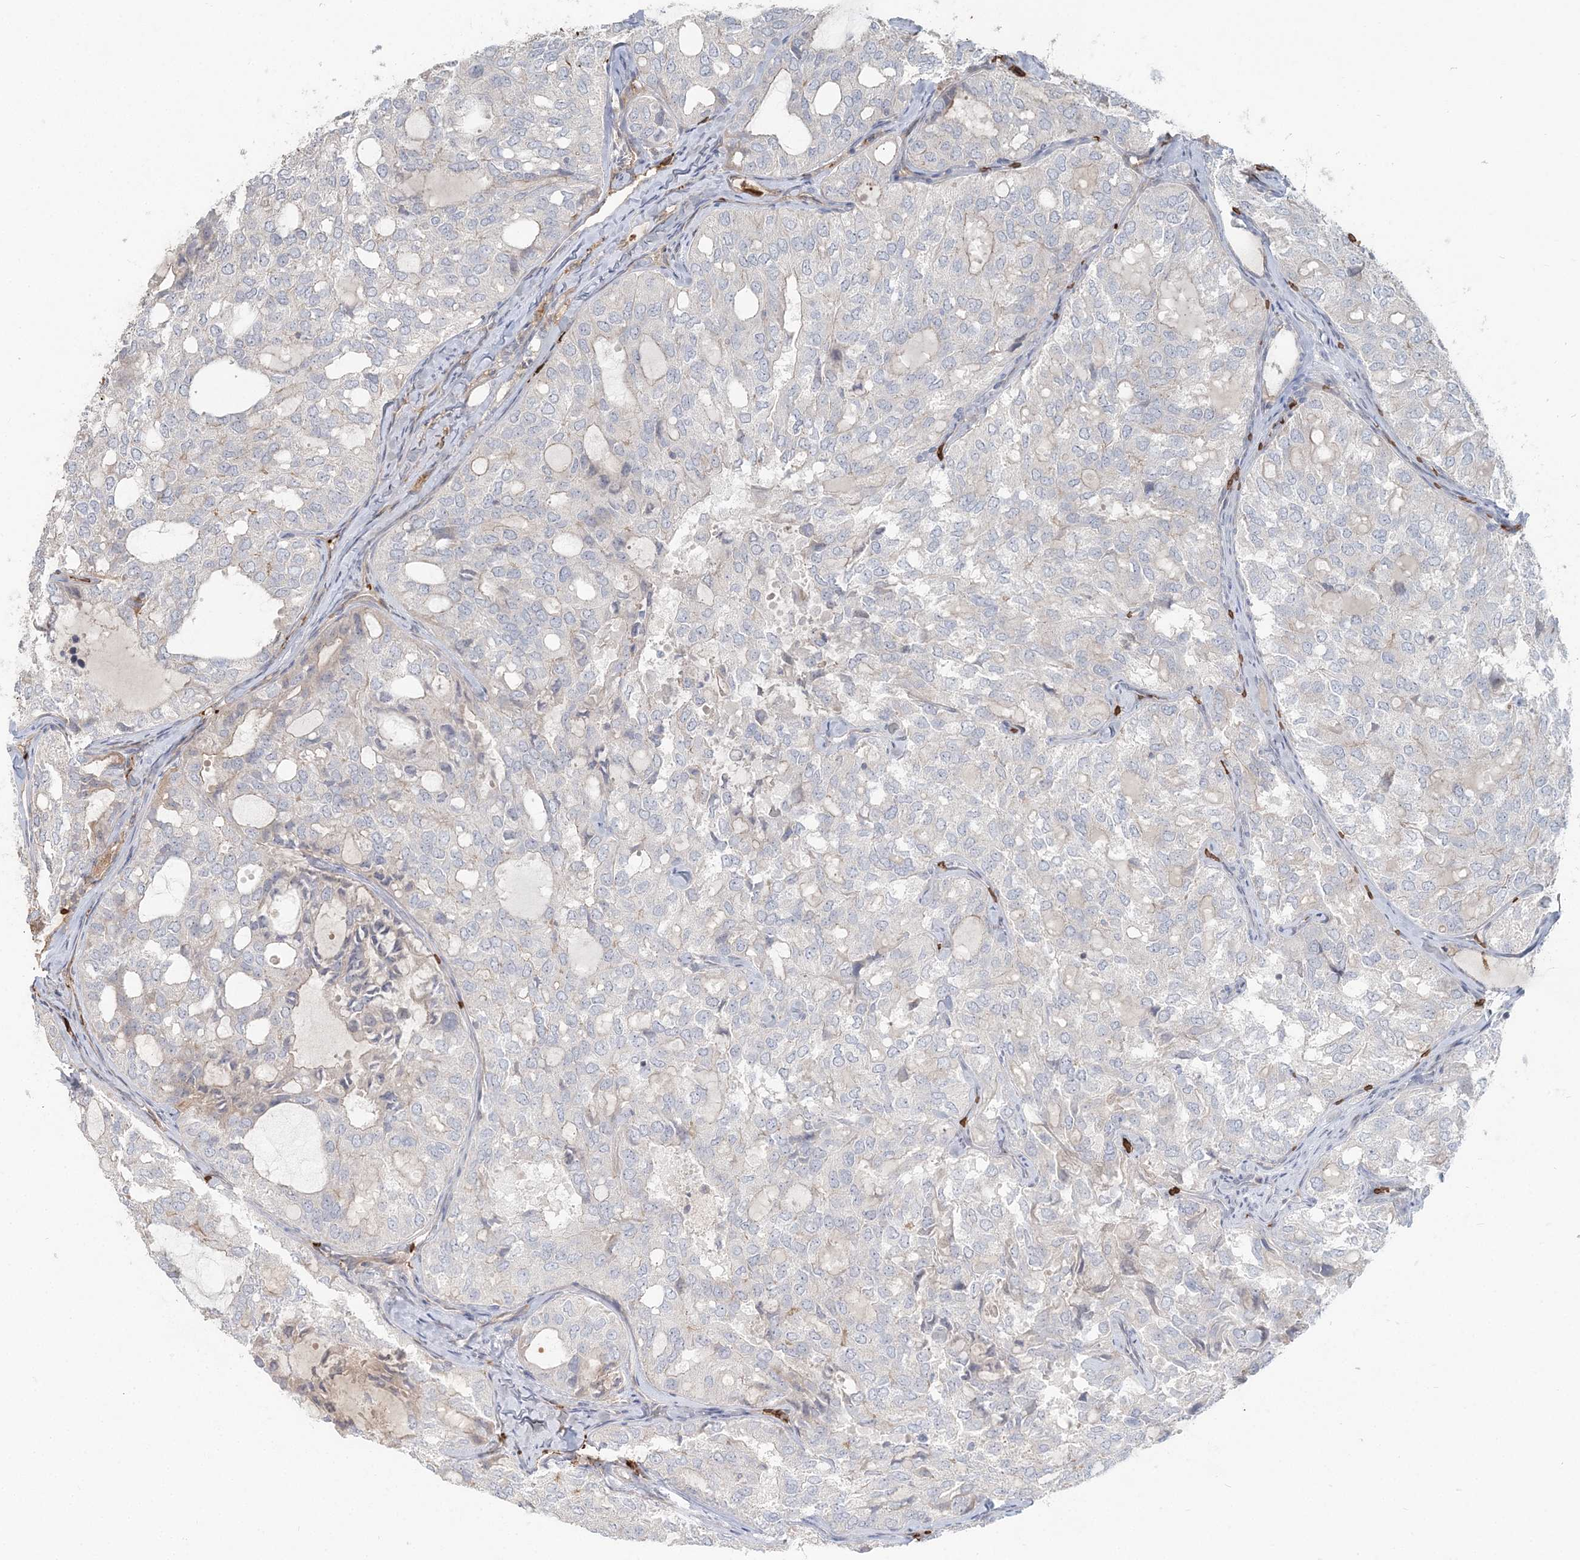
{"staining": {"intensity": "negative", "quantity": "none", "location": "none"}, "tissue": "thyroid cancer", "cell_type": "Tumor cells", "image_type": "cancer", "snomed": [{"axis": "morphology", "description": "Follicular adenoma carcinoma, NOS"}, {"axis": "topography", "description": "Thyroid gland"}], "caption": "The photomicrograph reveals no significant staining in tumor cells of thyroid follicular adenoma carcinoma.", "gene": "SERINC1", "patient": {"sex": "male", "age": 75}}